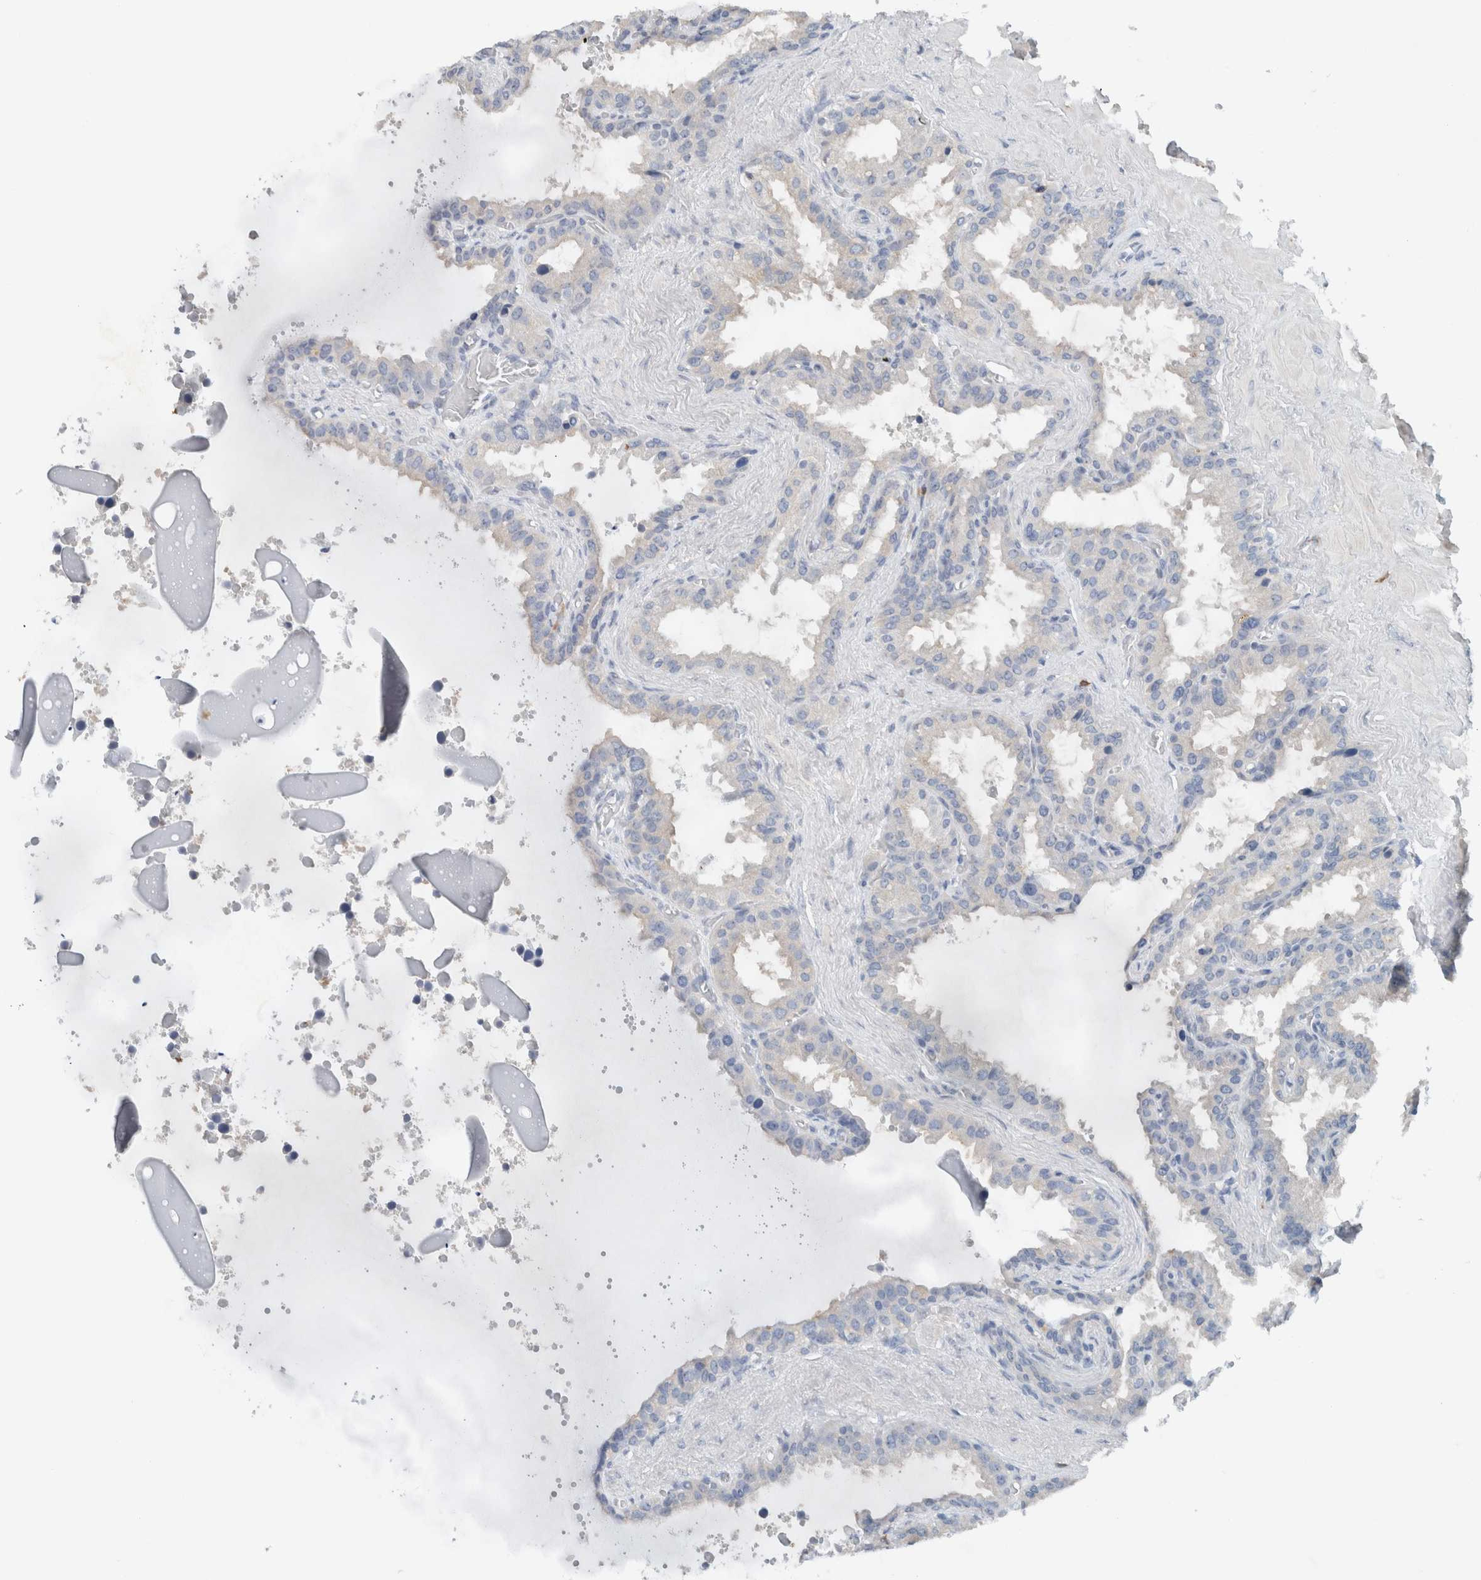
{"staining": {"intensity": "weak", "quantity": "<25%", "location": "cytoplasmic/membranous"}, "tissue": "seminal vesicle", "cell_type": "Glandular cells", "image_type": "normal", "snomed": [{"axis": "morphology", "description": "Normal tissue, NOS"}, {"axis": "topography", "description": "Seminal veicle"}], "caption": "Immunohistochemistry micrograph of benign seminal vesicle: seminal vesicle stained with DAB (3,3'-diaminobenzidine) reveals no significant protein expression in glandular cells.", "gene": "DUOX1", "patient": {"sex": "male", "age": 46}}